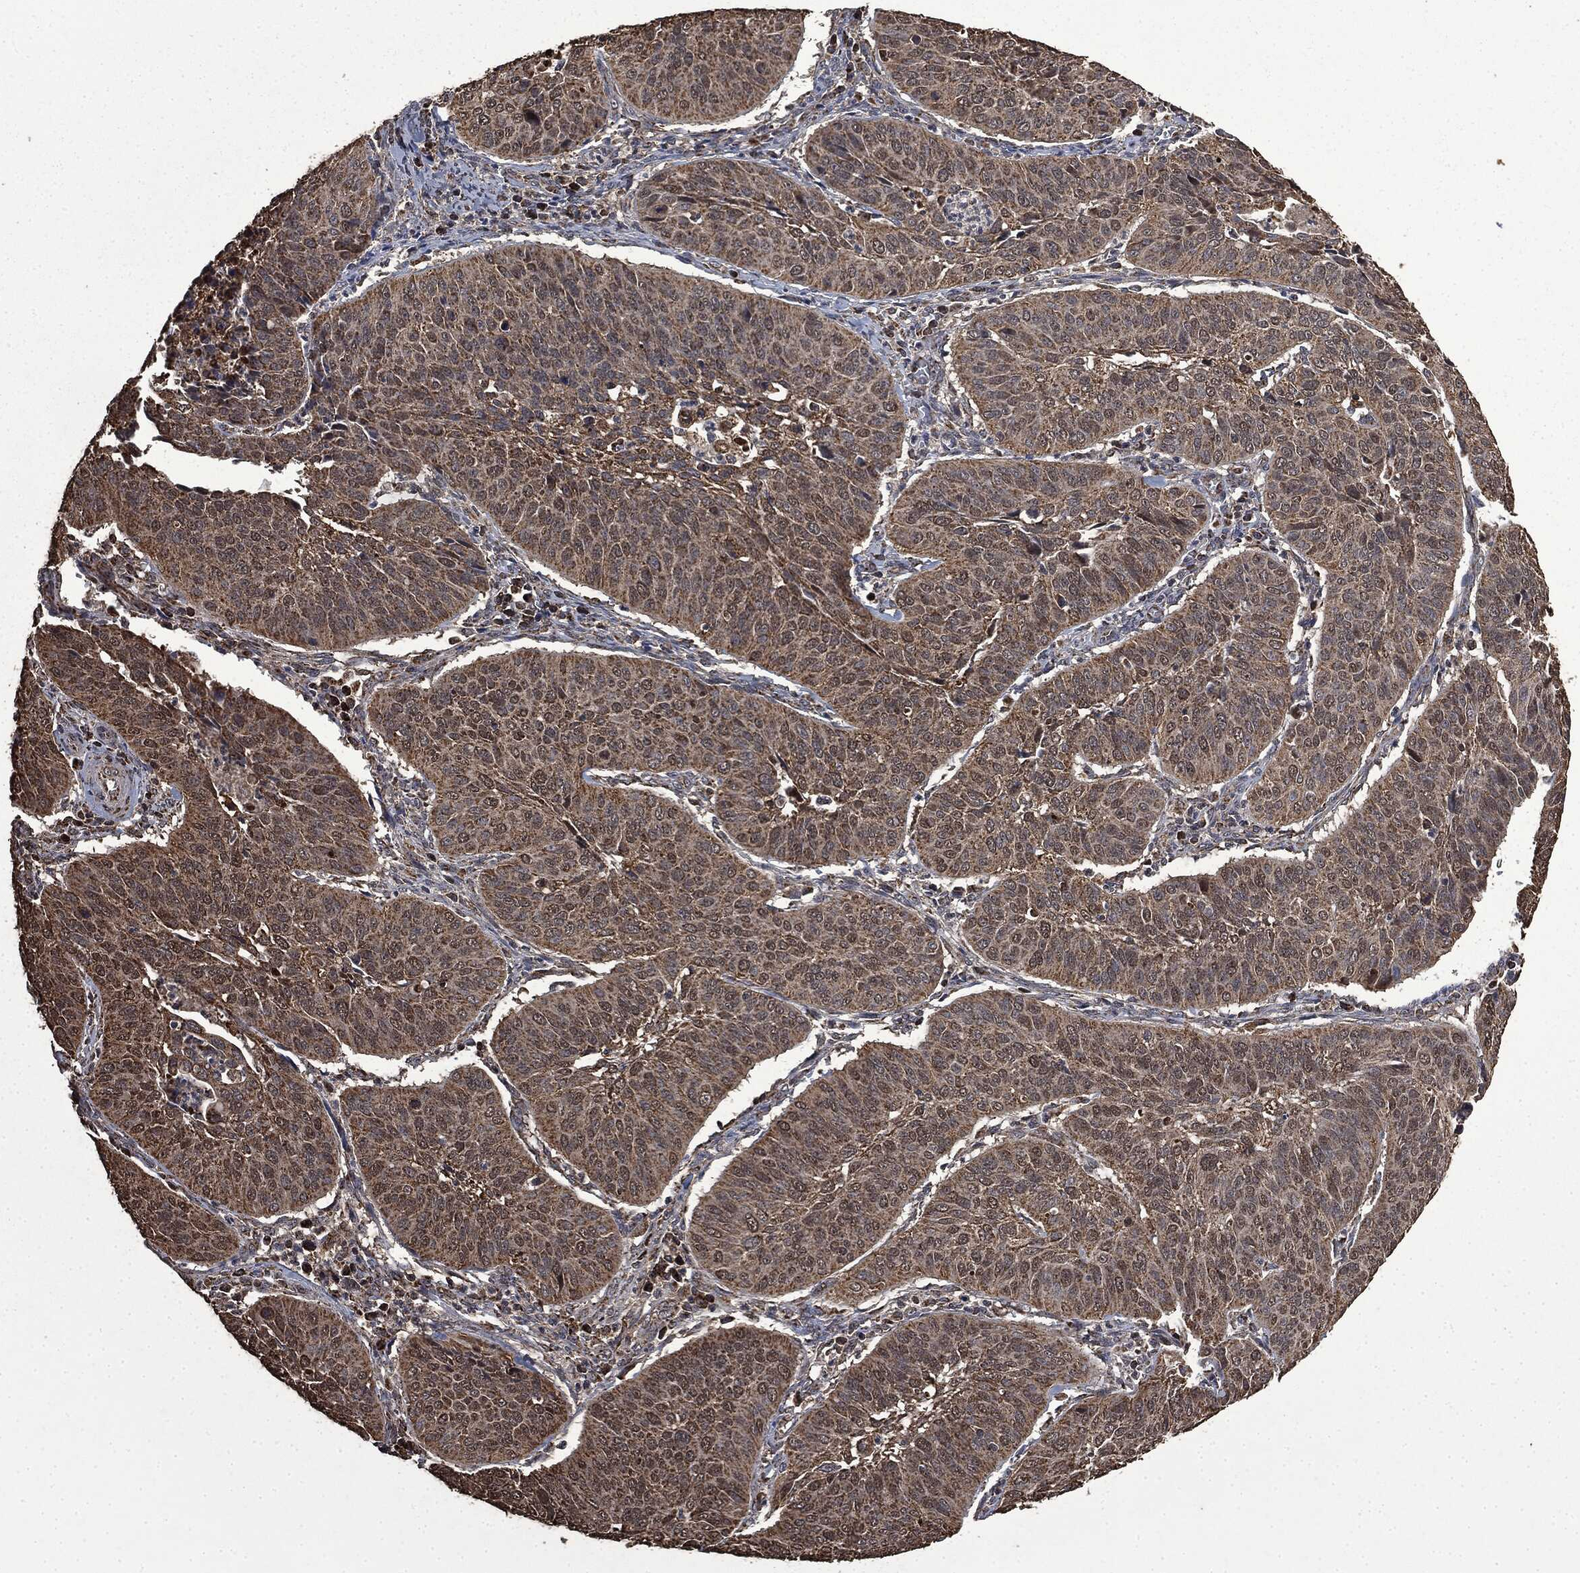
{"staining": {"intensity": "moderate", "quantity": "25%-75%", "location": "cytoplasmic/membranous,nuclear"}, "tissue": "cervical cancer", "cell_type": "Tumor cells", "image_type": "cancer", "snomed": [{"axis": "morphology", "description": "Normal tissue, NOS"}, {"axis": "morphology", "description": "Squamous cell carcinoma, NOS"}, {"axis": "topography", "description": "Cervix"}], "caption": "Immunohistochemistry (DAB) staining of human cervical squamous cell carcinoma displays moderate cytoplasmic/membranous and nuclear protein expression in approximately 25%-75% of tumor cells.", "gene": "LIG3", "patient": {"sex": "female", "age": 39}}